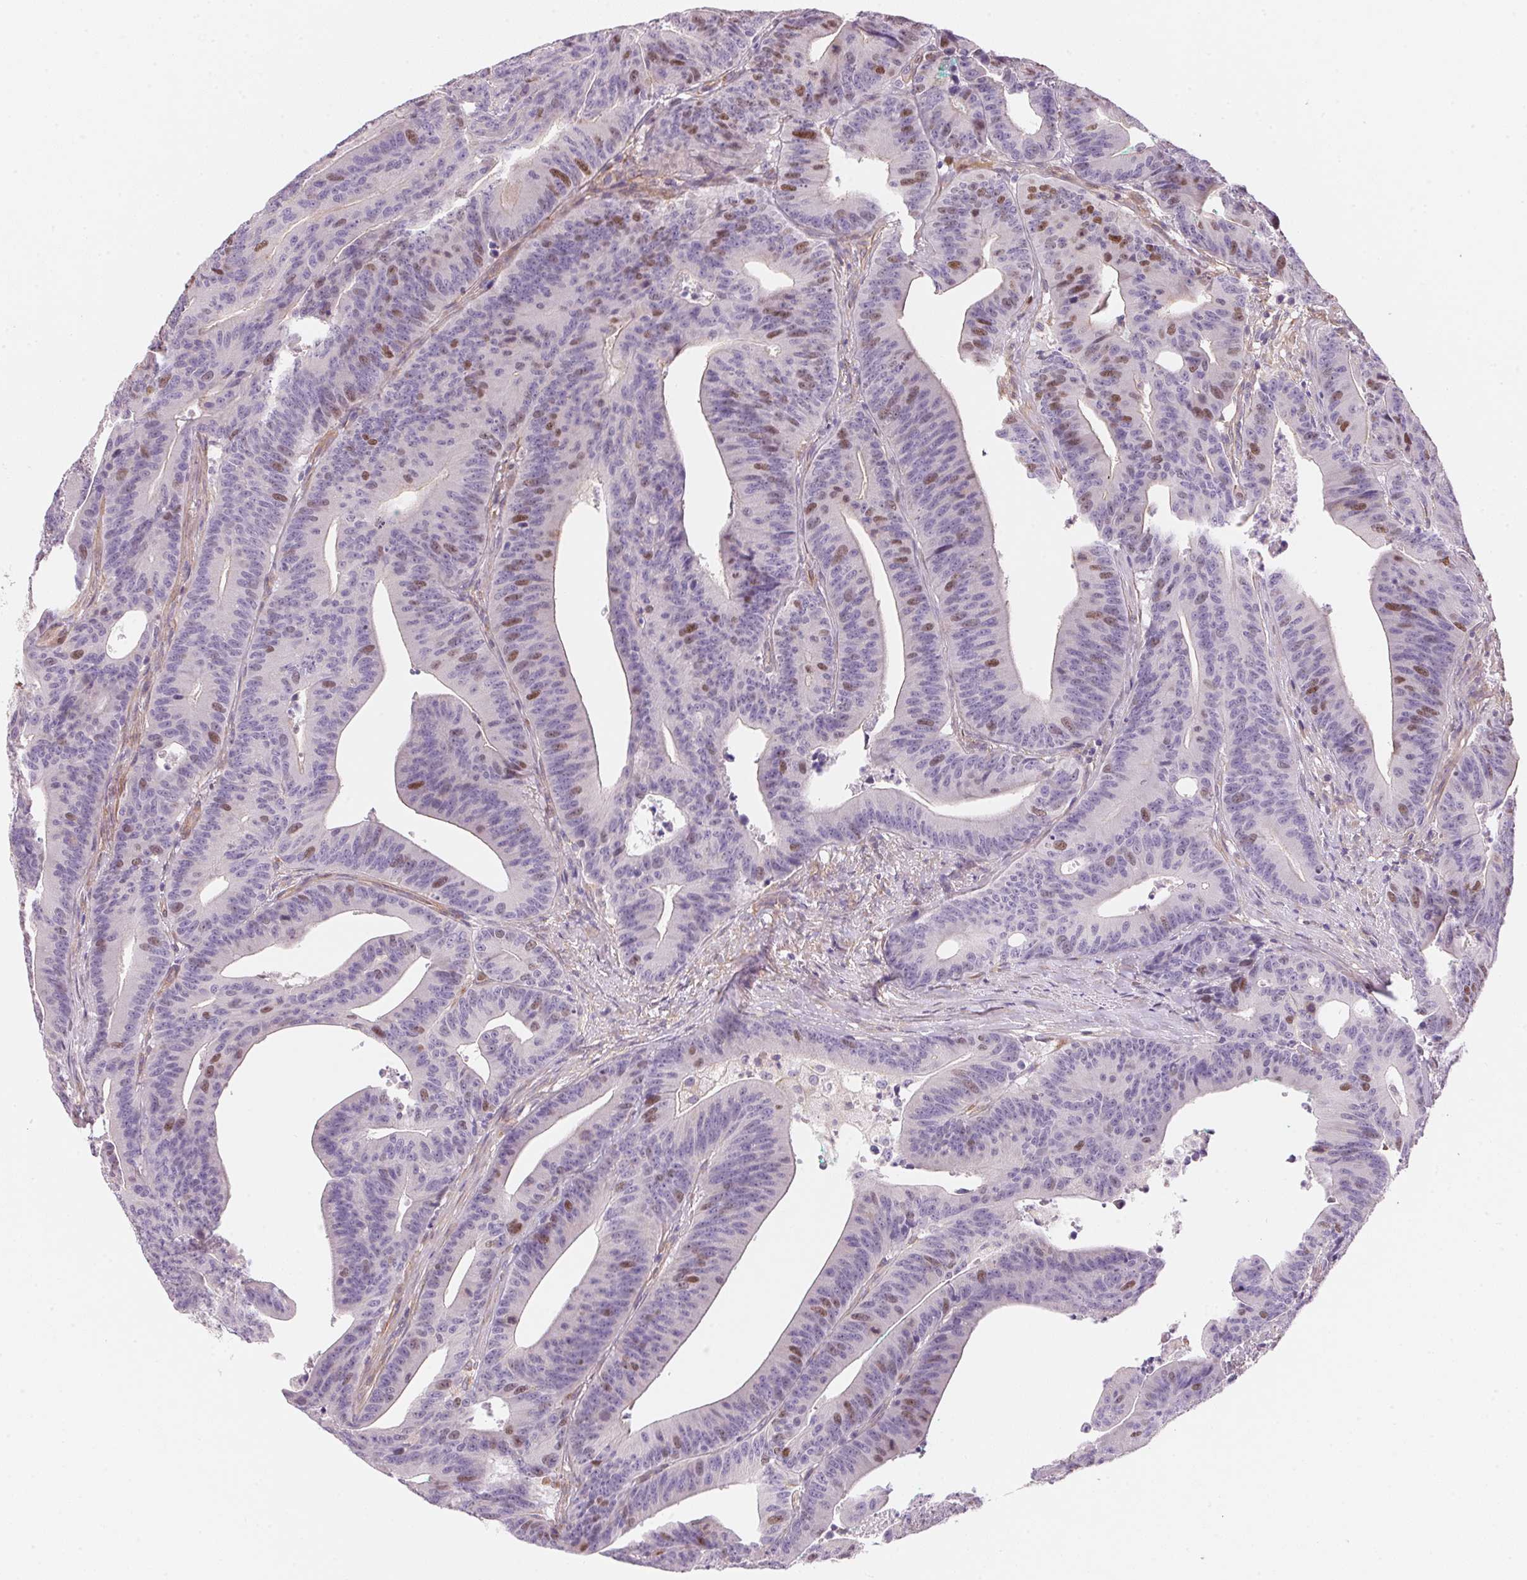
{"staining": {"intensity": "moderate", "quantity": "<25%", "location": "nuclear"}, "tissue": "colorectal cancer", "cell_type": "Tumor cells", "image_type": "cancer", "snomed": [{"axis": "morphology", "description": "Adenocarcinoma, NOS"}, {"axis": "topography", "description": "Colon"}], "caption": "Immunohistochemistry (IHC) image of human adenocarcinoma (colorectal) stained for a protein (brown), which reveals low levels of moderate nuclear positivity in approximately <25% of tumor cells.", "gene": "SMTN", "patient": {"sex": "female", "age": 78}}